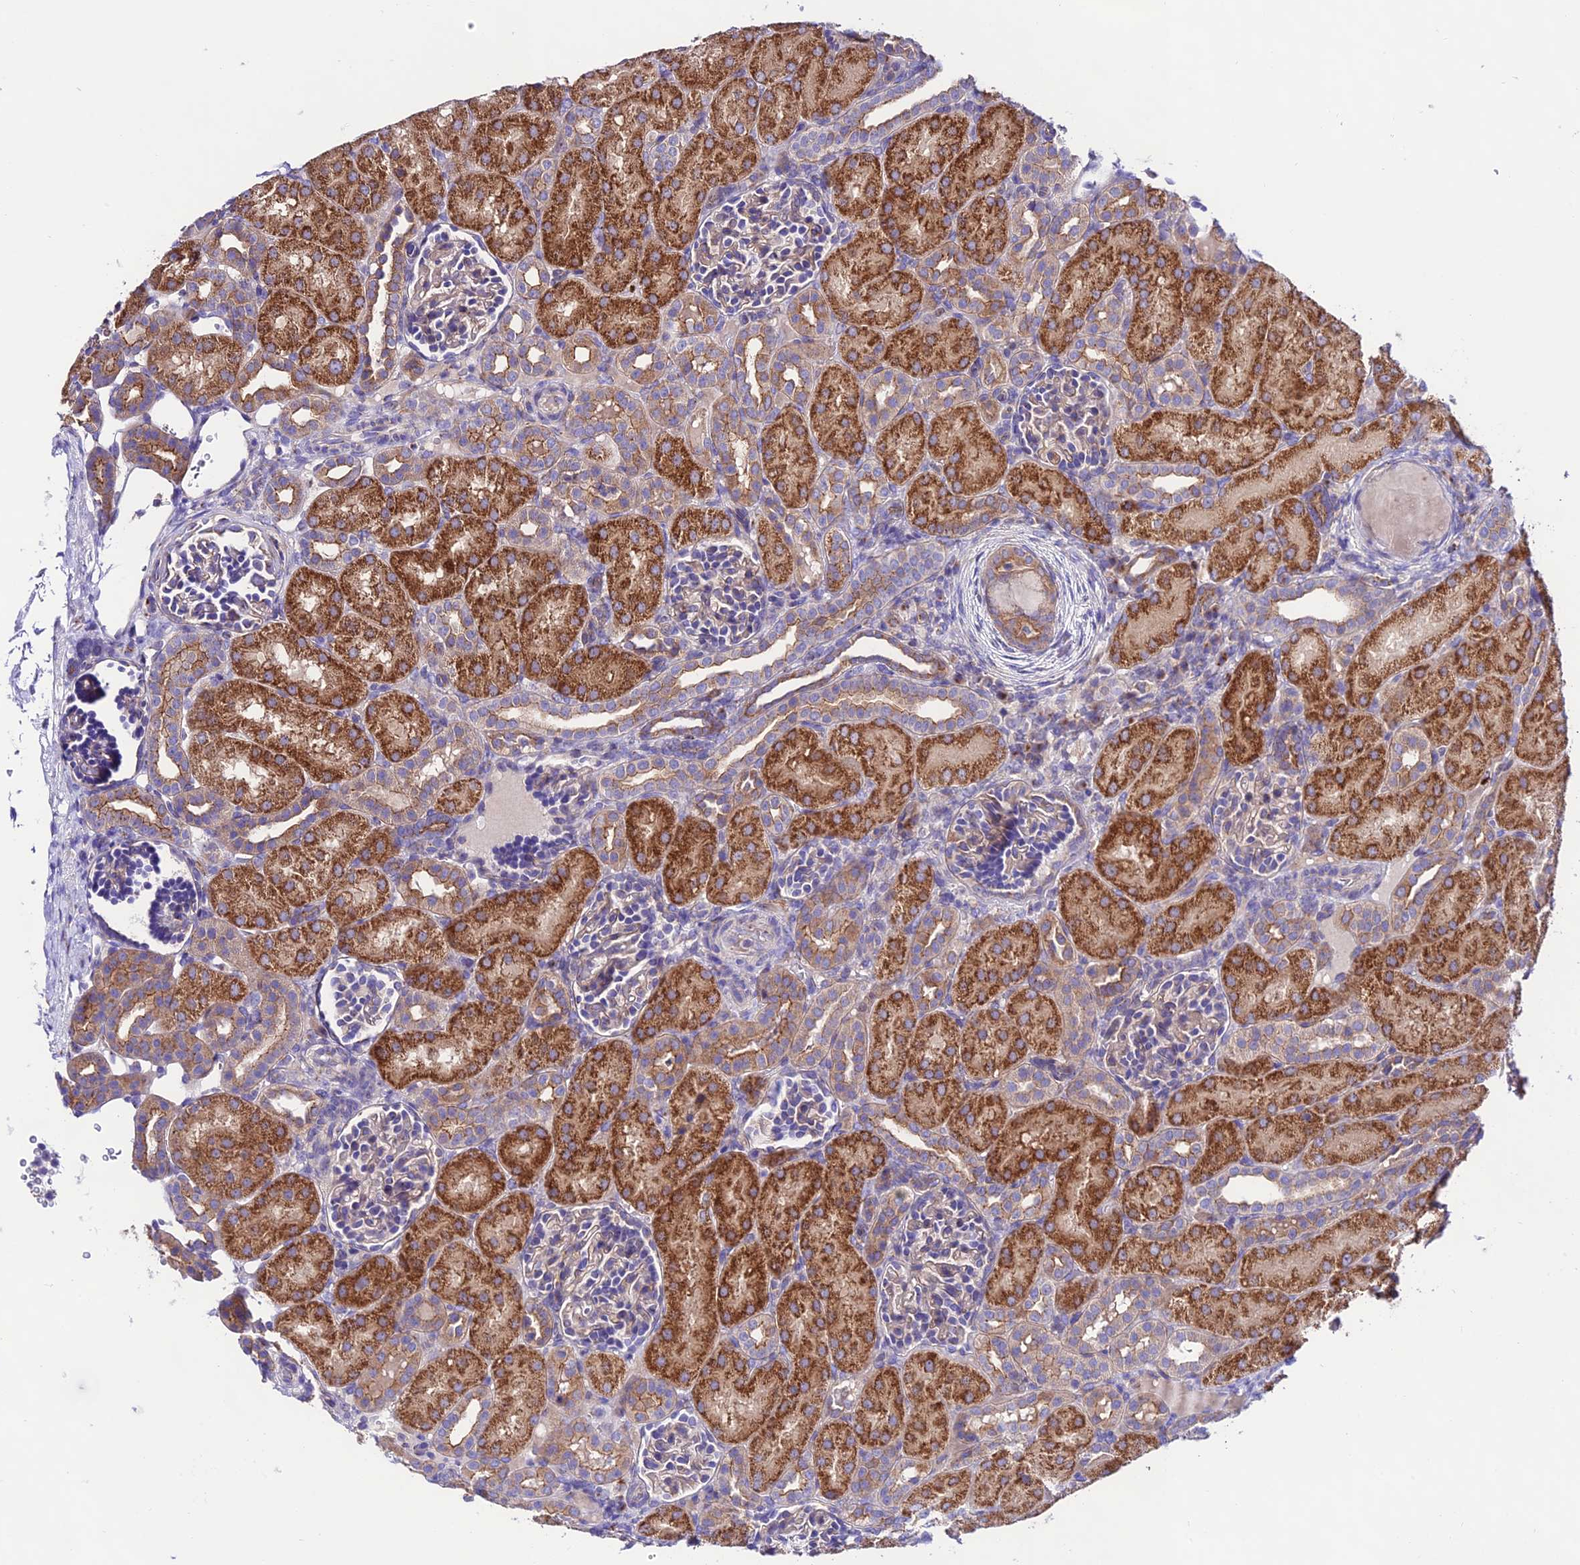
{"staining": {"intensity": "weak", "quantity": "<25%", "location": "cytoplasmic/membranous"}, "tissue": "kidney", "cell_type": "Cells in glomeruli", "image_type": "normal", "snomed": [{"axis": "morphology", "description": "Normal tissue, NOS"}, {"axis": "topography", "description": "Kidney"}], "caption": "Immunohistochemical staining of unremarkable kidney exhibits no significant staining in cells in glomeruli. Brightfield microscopy of IHC stained with DAB (3,3'-diaminobenzidine) (brown) and hematoxylin (blue), captured at high magnification.", "gene": "LACTB2", "patient": {"sex": "male", "age": 1}}